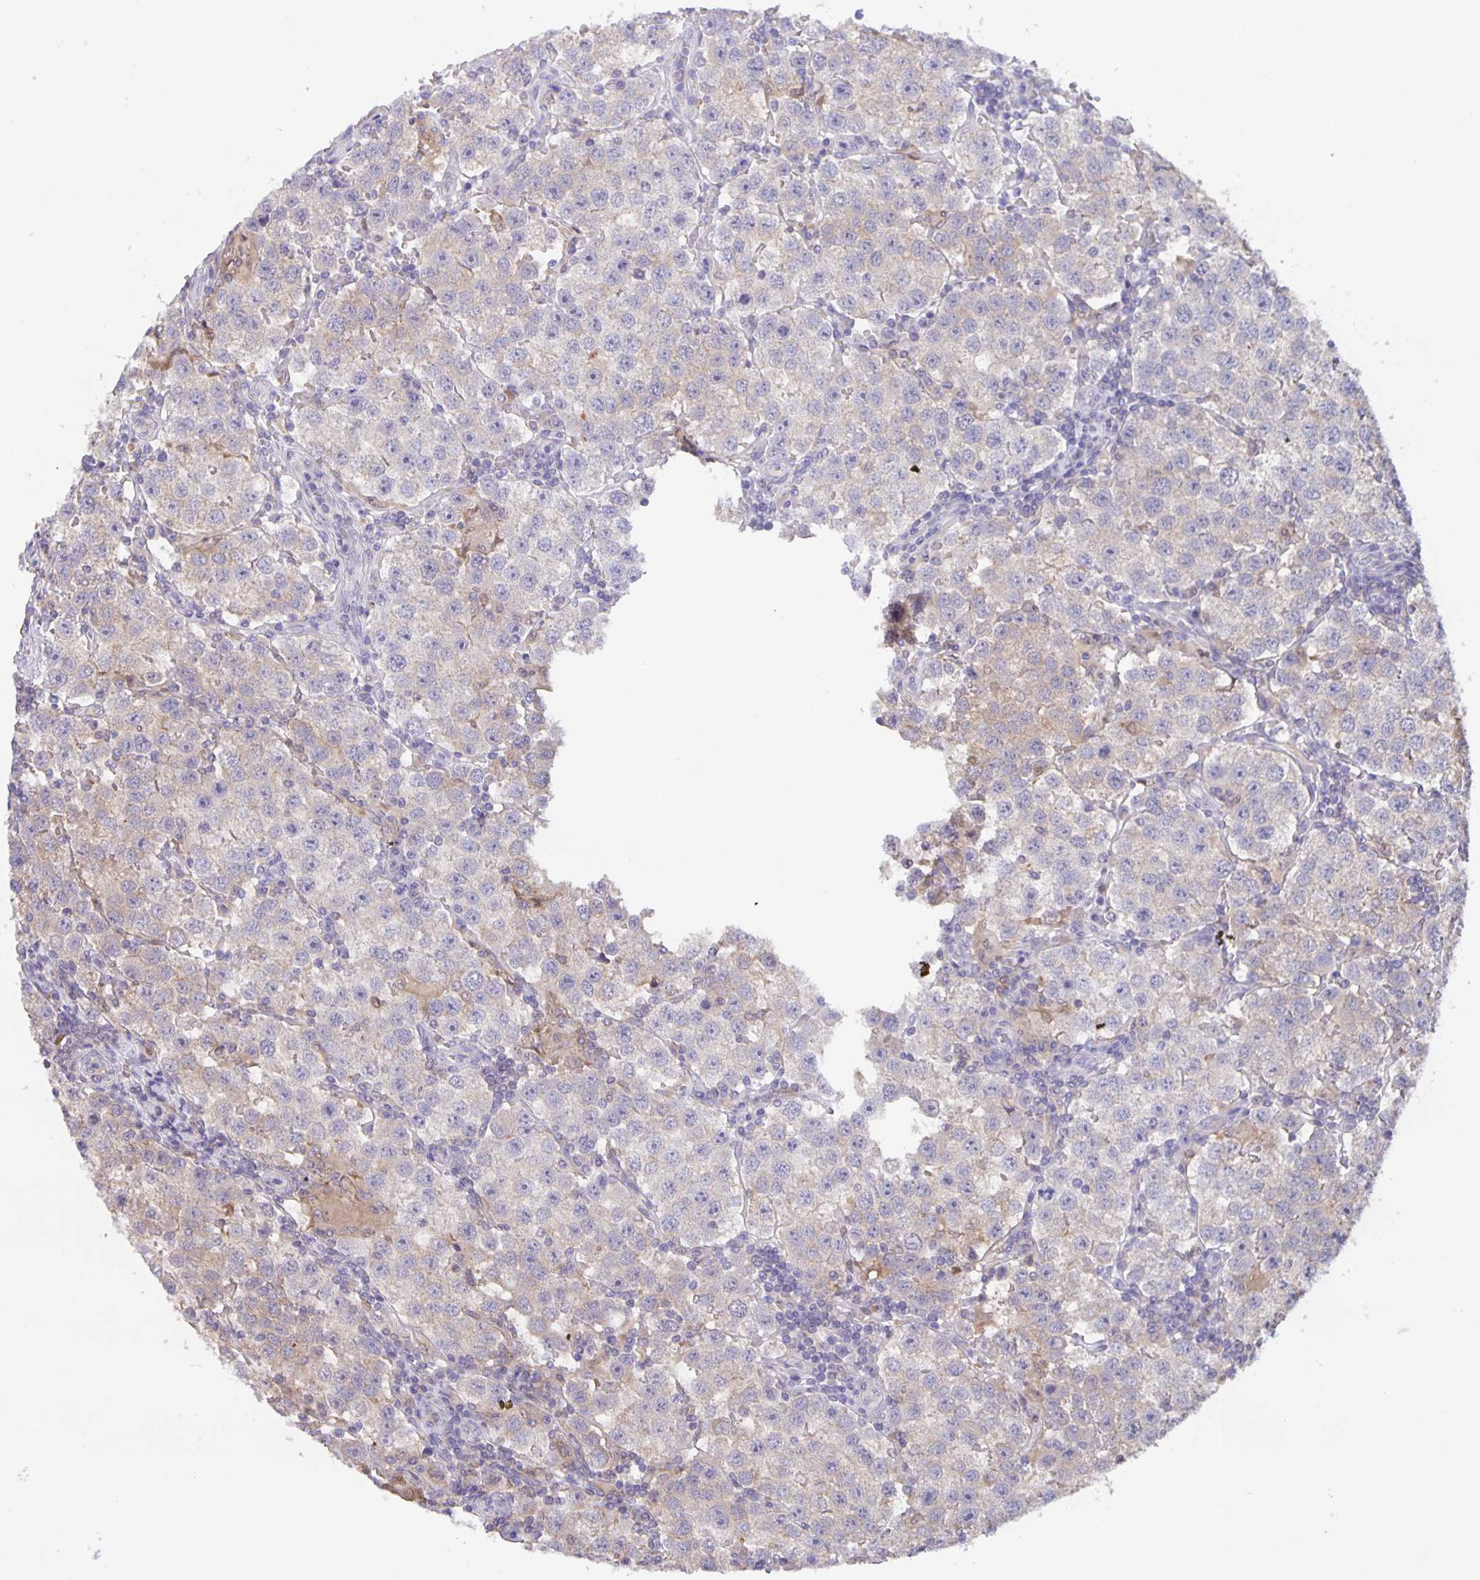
{"staining": {"intensity": "weak", "quantity": "<25%", "location": "cytoplasmic/membranous"}, "tissue": "testis cancer", "cell_type": "Tumor cells", "image_type": "cancer", "snomed": [{"axis": "morphology", "description": "Seminoma, NOS"}, {"axis": "topography", "description": "Testis"}], "caption": "High power microscopy histopathology image of an immunohistochemistry photomicrograph of testis cancer, revealing no significant expression in tumor cells.", "gene": "MARCHF6", "patient": {"sex": "male", "age": 37}}